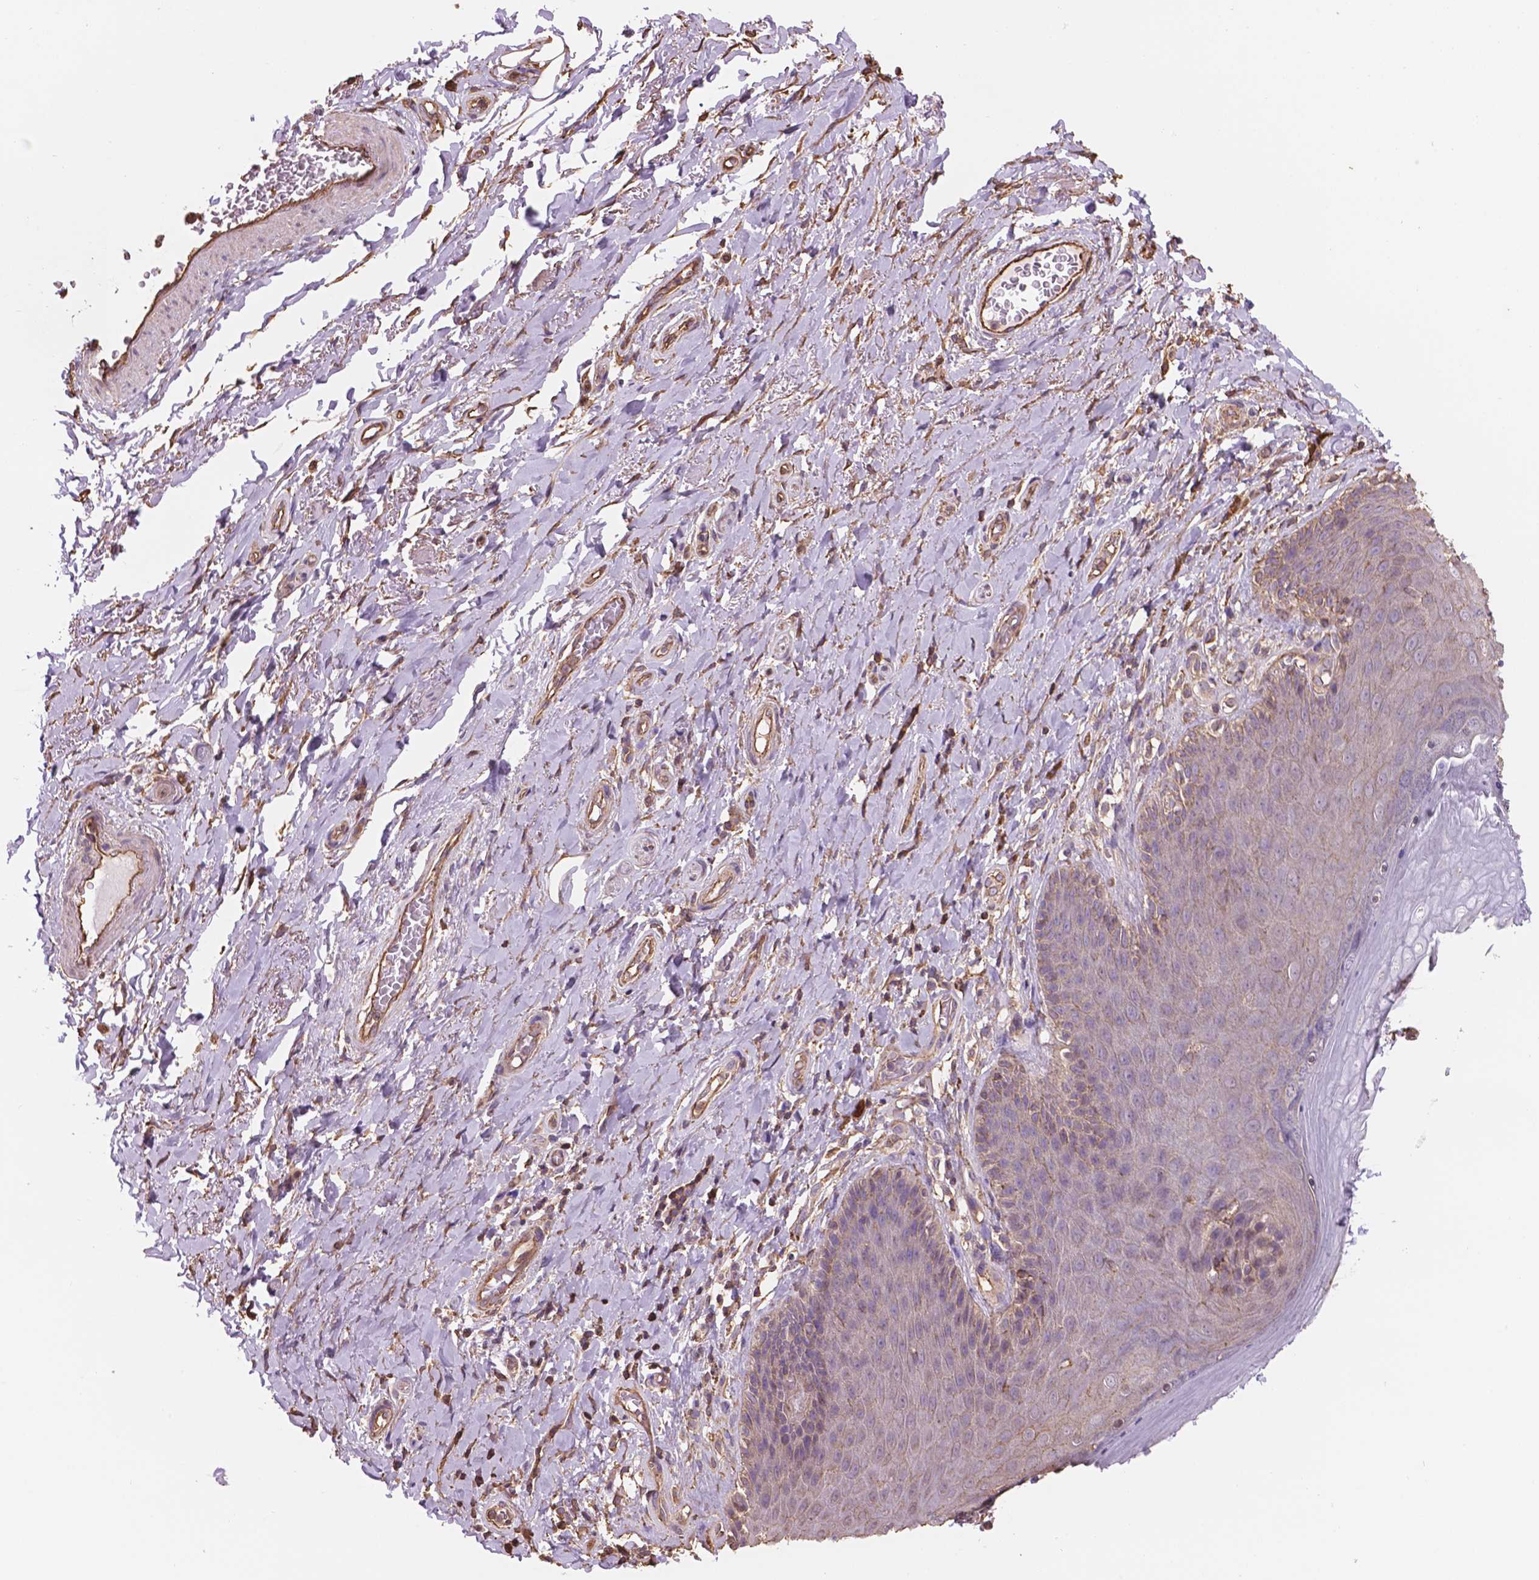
{"staining": {"intensity": "strong", "quantity": ">75%", "location": "nuclear"}, "tissue": "adipose tissue", "cell_type": "Adipocytes", "image_type": "normal", "snomed": [{"axis": "morphology", "description": "Normal tissue, NOS"}, {"axis": "topography", "description": "Anal"}, {"axis": "topography", "description": "Peripheral nerve tissue"}], "caption": "This photomicrograph demonstrates IHC staining of benign human adipose tissue, with high strong nuclear staining in about >75% of adipocytes.", "gene": "NIPA2", "patient": {"sex": "male", "age": 53}}